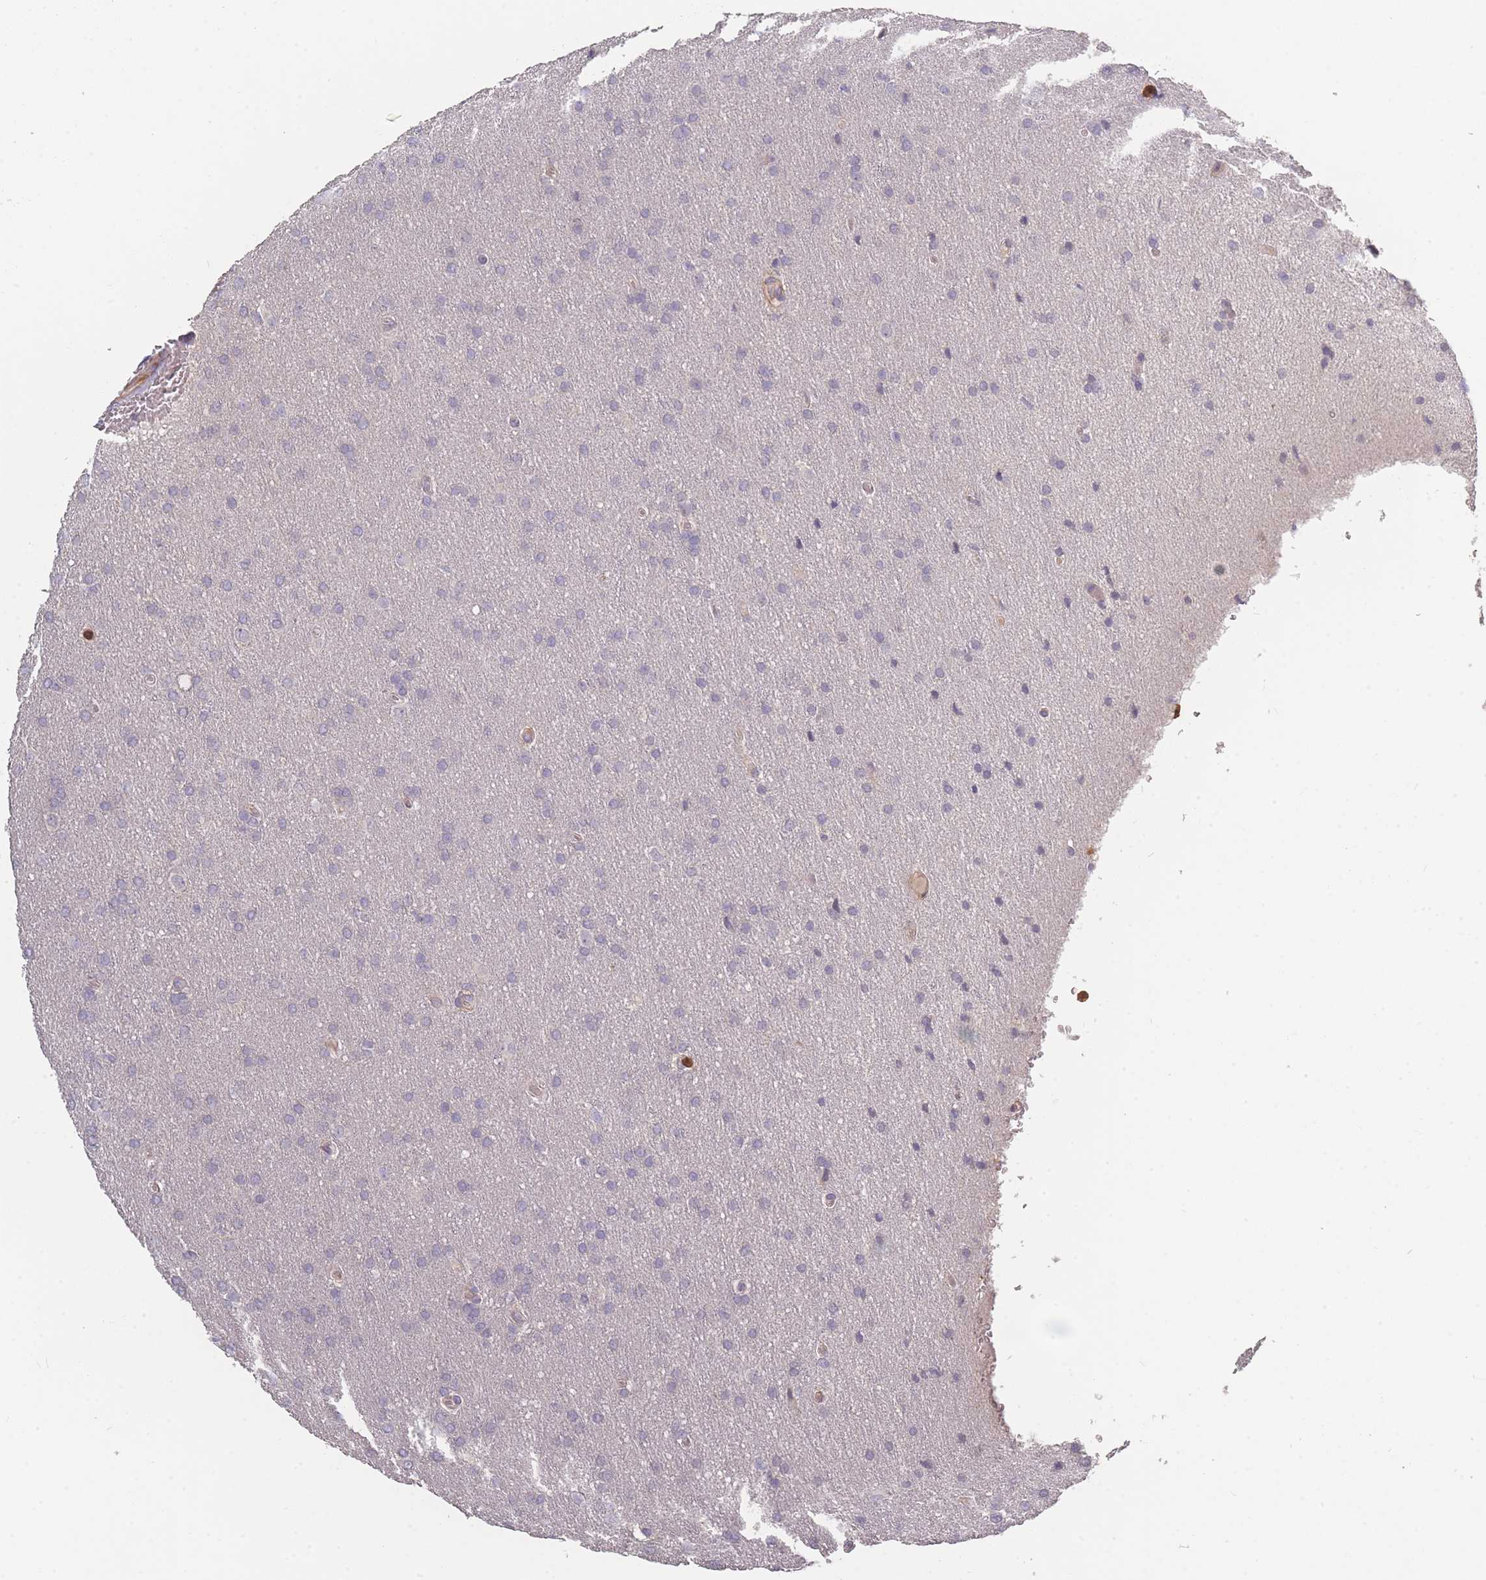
{"staining": {"intensity": "negative", "quantity": "none", "location": "none"}, "tissue": "glioma", "cell_type": "Tumor cells", "image_type": "cancer", "snomed": [{"axis": "morphology", "description": "Glioma, malignant, Low grade"}, {"axis": "topography", "description": "Brain"}], "caption": "DAB immunohistochemical staining of human glioma demonstrates no significant positivity in tumor cells.", "gene": "BST1", "patient": {"sex": "female", "age": 32}}